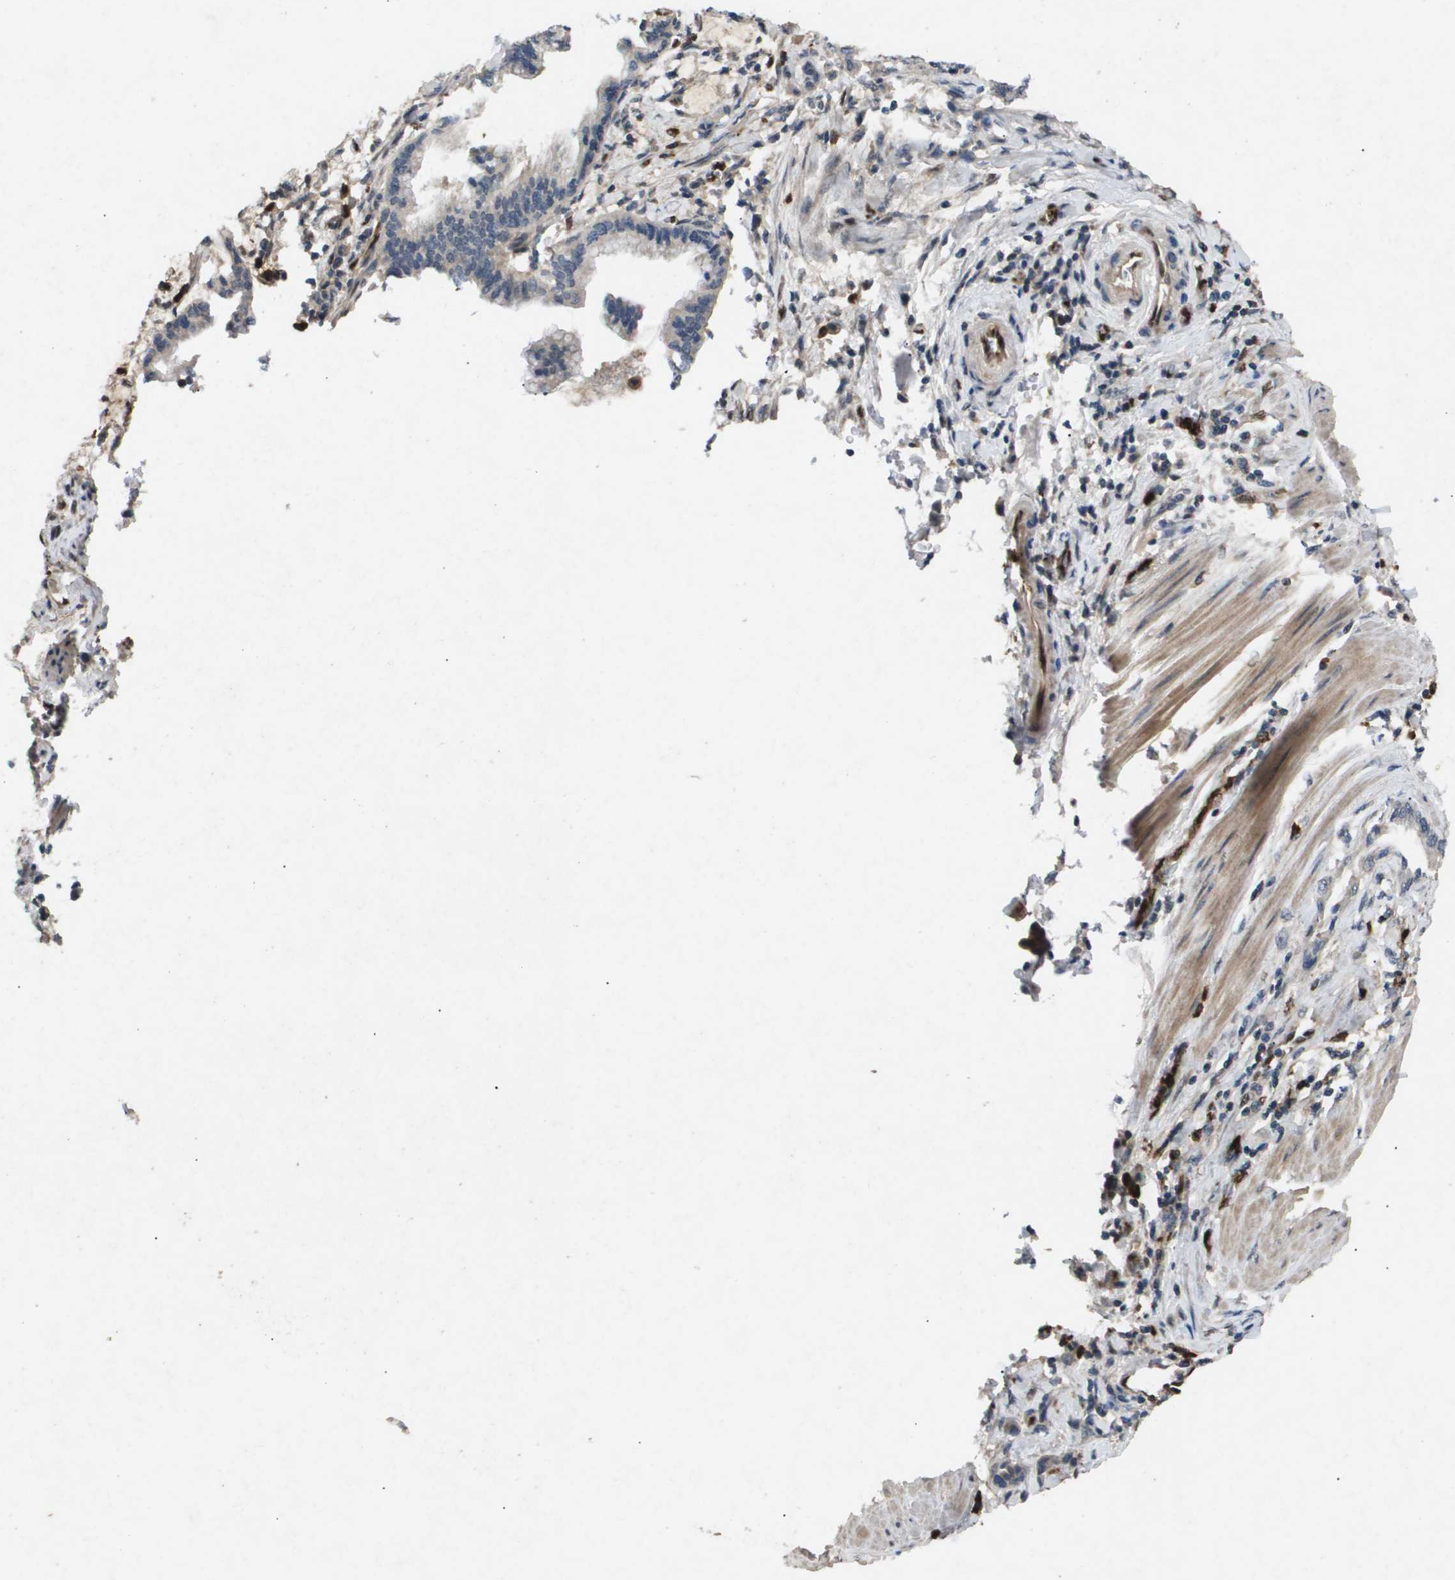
{"staining": {"intensity": "negative", "quantity": "none", "location": "none"}, "tissue": "pancreatic cancer", "cell_type": "Tumor cells", "image_type": "cancer", "snomed": [{"axis": "morphology", "description": "Adenocarcinoma, NOS"}, {"axis": "topography", "description": "Pancreas"}], "caption": "The photomicrograph displays no staining of tumor cells in pancreatic adenocarcinoma. (Brightfield microscopy of DAB (3,3'-diaminobenzidine) immunohistochemistry (IHC) at high magnification).", "gene": "ERG", "patient": {"sex": "female", "age": 64}}